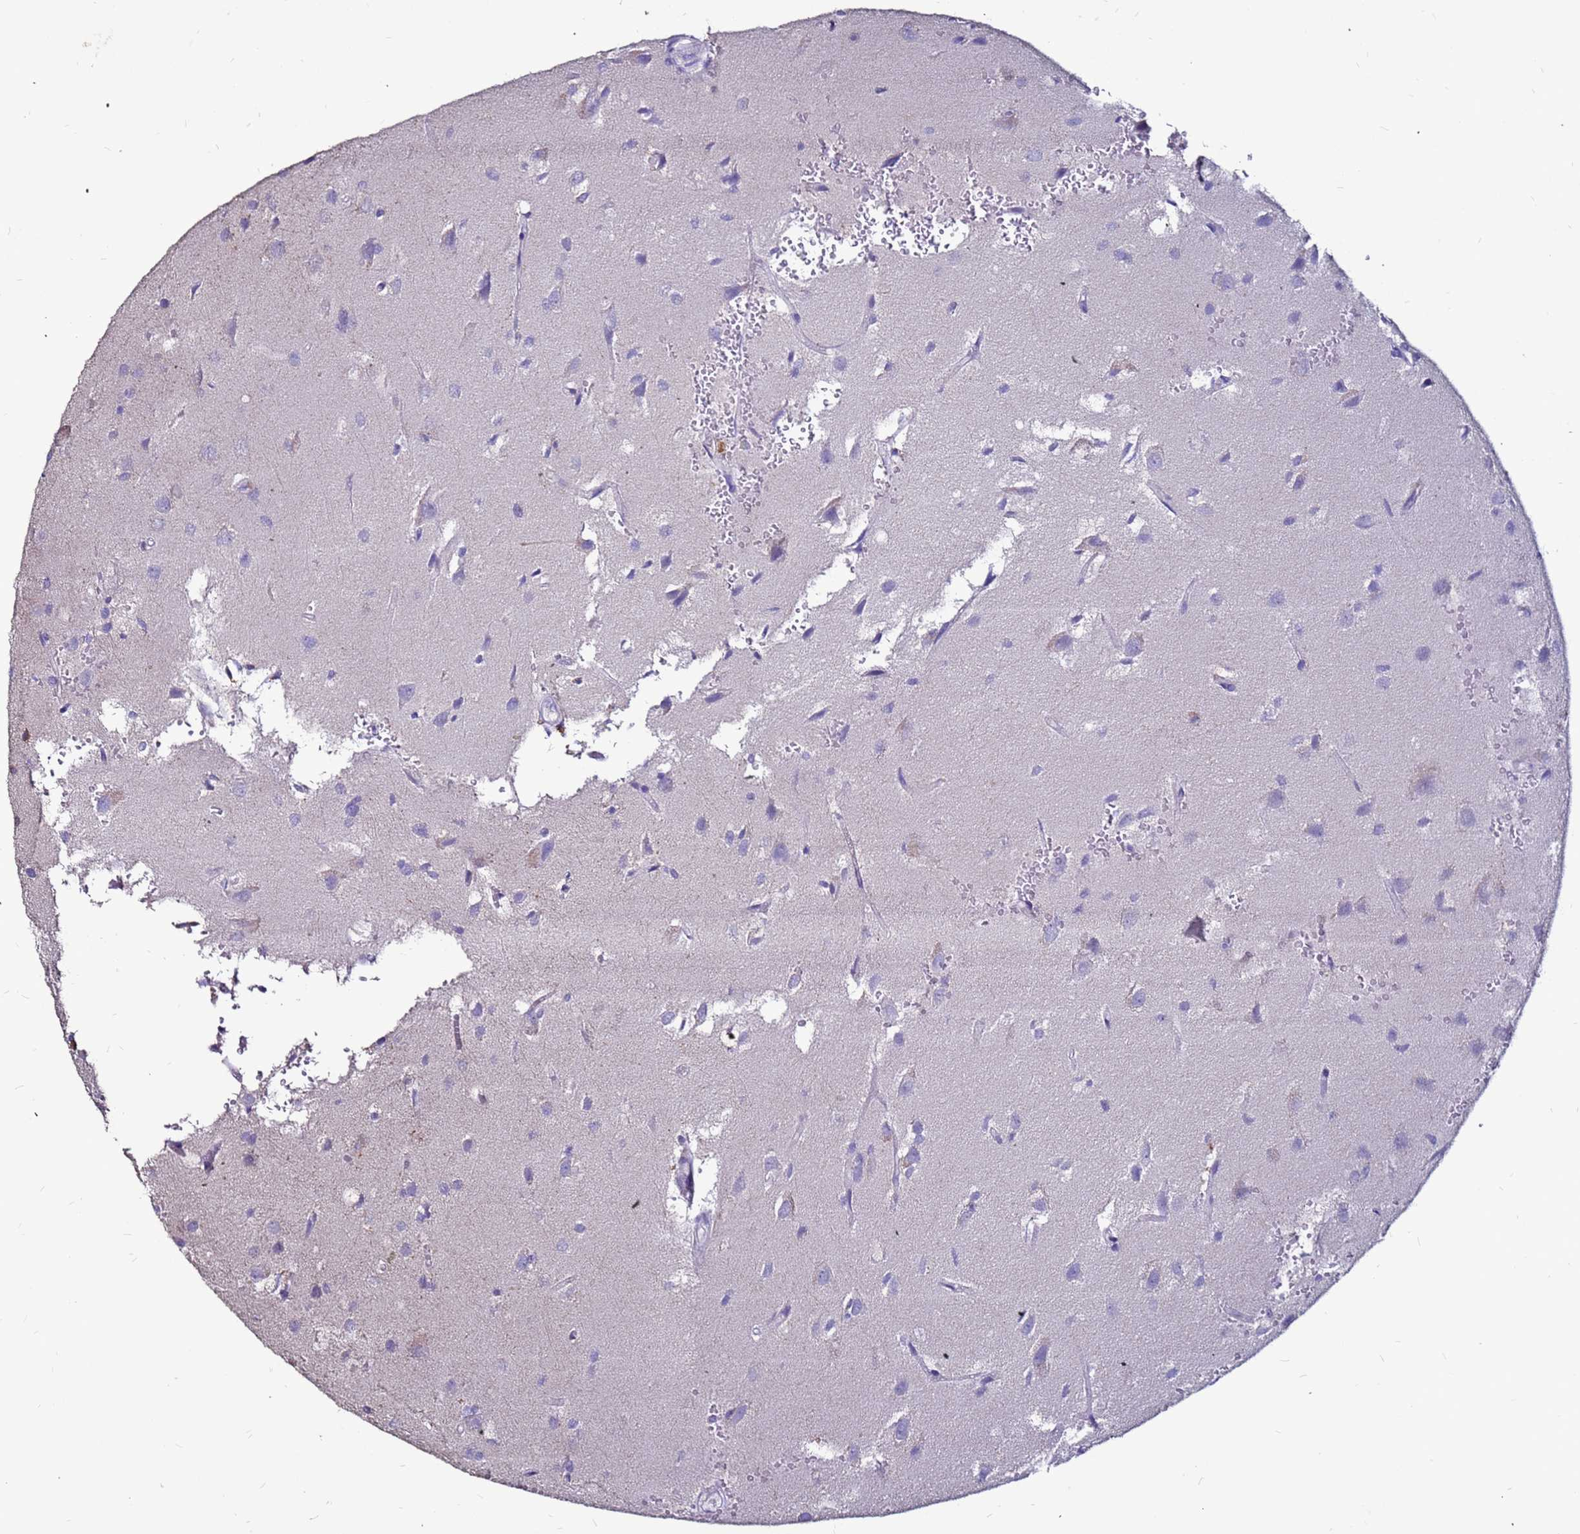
{"staining": {"intensity": "negative", "quantity": "none", "location": "none"}, "tissue": "glioma", "cell_type": "Tumor cells", "image_type": "cancer", "snomed": [{"axis": "morphology", "description": "Glioma, malignant, High grade"}, {"axis": "topography", "description": "Brain"}], "caption": "IHC image of neoplastic tissue: high-grade glioma (malignant) stained with DAB (3,3'-diaminobenzidine) shows no significant protein staining in tumor cells. (Stains: DAB immunohistochemistry with hematoxylin counter stain, Microscopy: brightfield microscopy at high magnification).", "gene": "SLC44A3", "patient": {"sex": "female", "age": 50}}